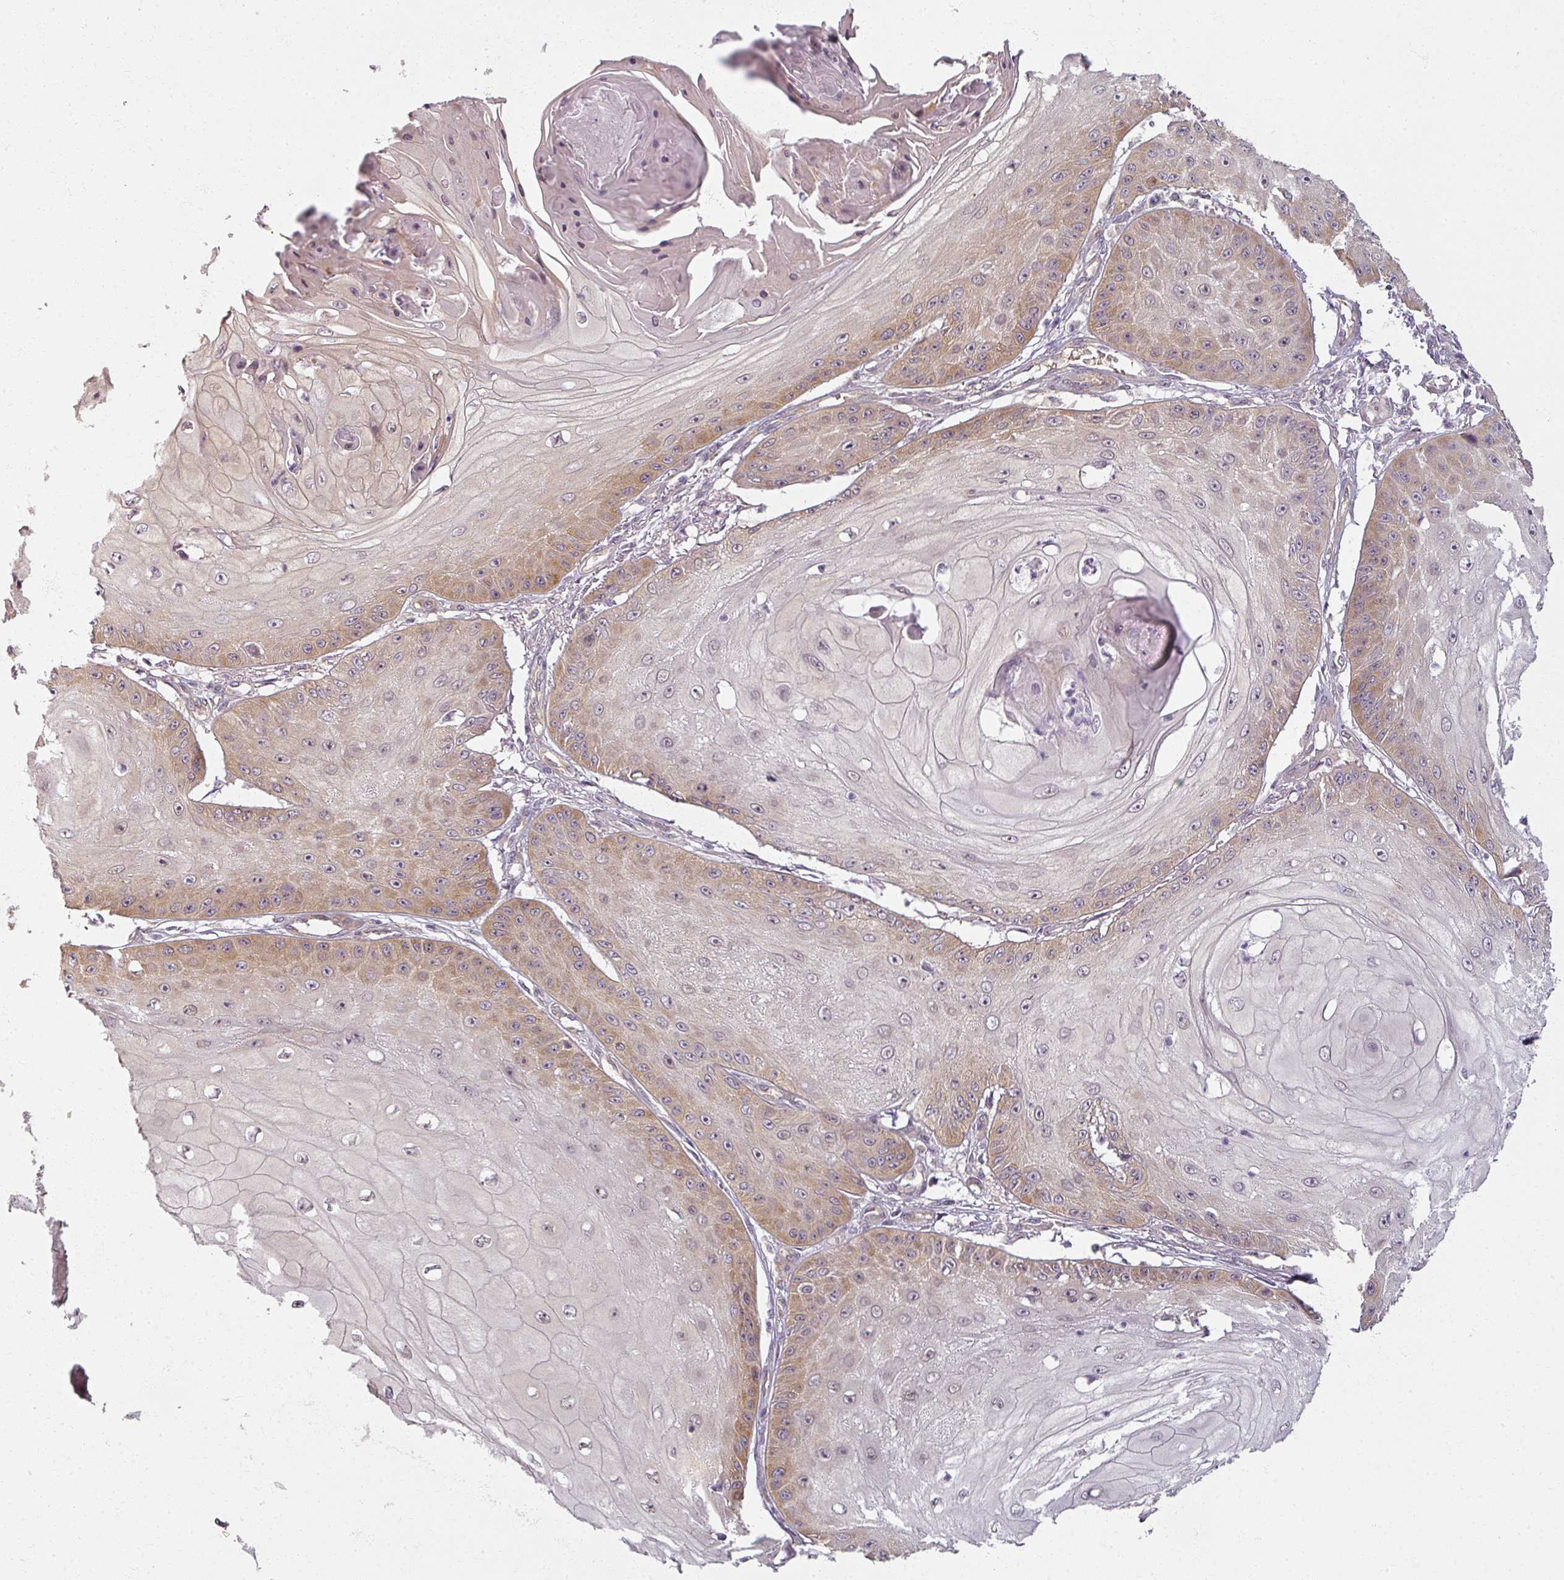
{"staining": {"intensity": "moderate", "quantity": "25%-75%", "location": "cytoplasmic/membranous"}, "tissue": "skin cancer", "cell_type": "Tumor cells", "image_type": "cancer", "snomed": [{"axis": "morphology", "description": "Squamous cell carcinoma, NOS"}, {"axis": "topography", "description": "Skin"}], "caption": "The micrograph exhibits a brown stain indicating the presence of a protein in the cytoplasmic/membranous of tumor cells in squamous cell carcinoma (skin).", "gene": "AGPAT4", "patient": {"sex": "male", "age": 70}}